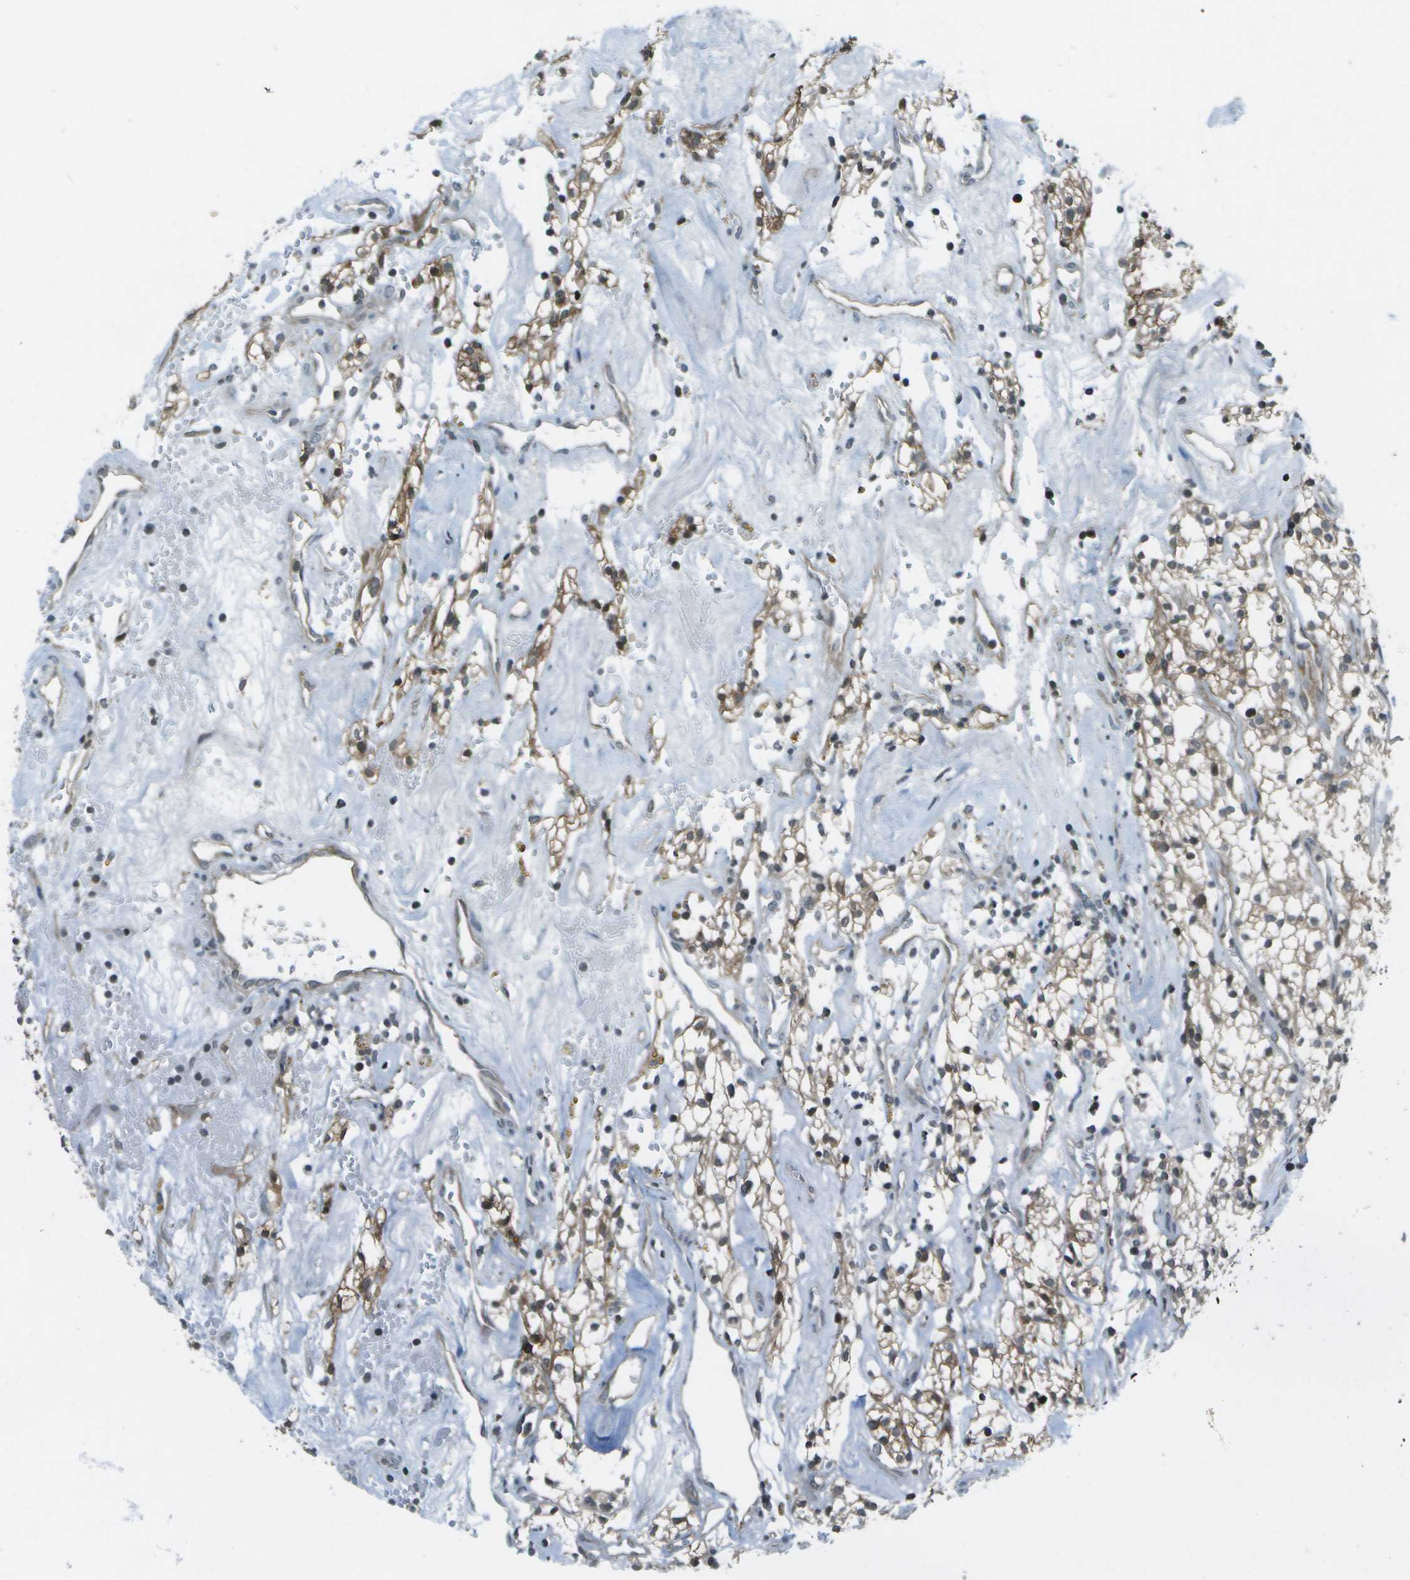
{"staining": {"intensity": "moderate", "quantity": ">75%", "location": "cytoplasmic/membranous"}, "tissue": "renal cancer", "cell_type": "Tumor cells", "image_type": "cancer", "snomed": [{"axis": "morphology", "description": "Adenocarcinoma, NOS"}, {"axis": "topography", "description": "Kidney"}], "caption": "A photomicrograph of human adenocarcinoma (renal) stained for a protein demonstrates moderate cytoplasmic/membranous brown staining in tumor cells.", "gene": "TMEM19", "patient": {"sex": "male", "age": 59}}